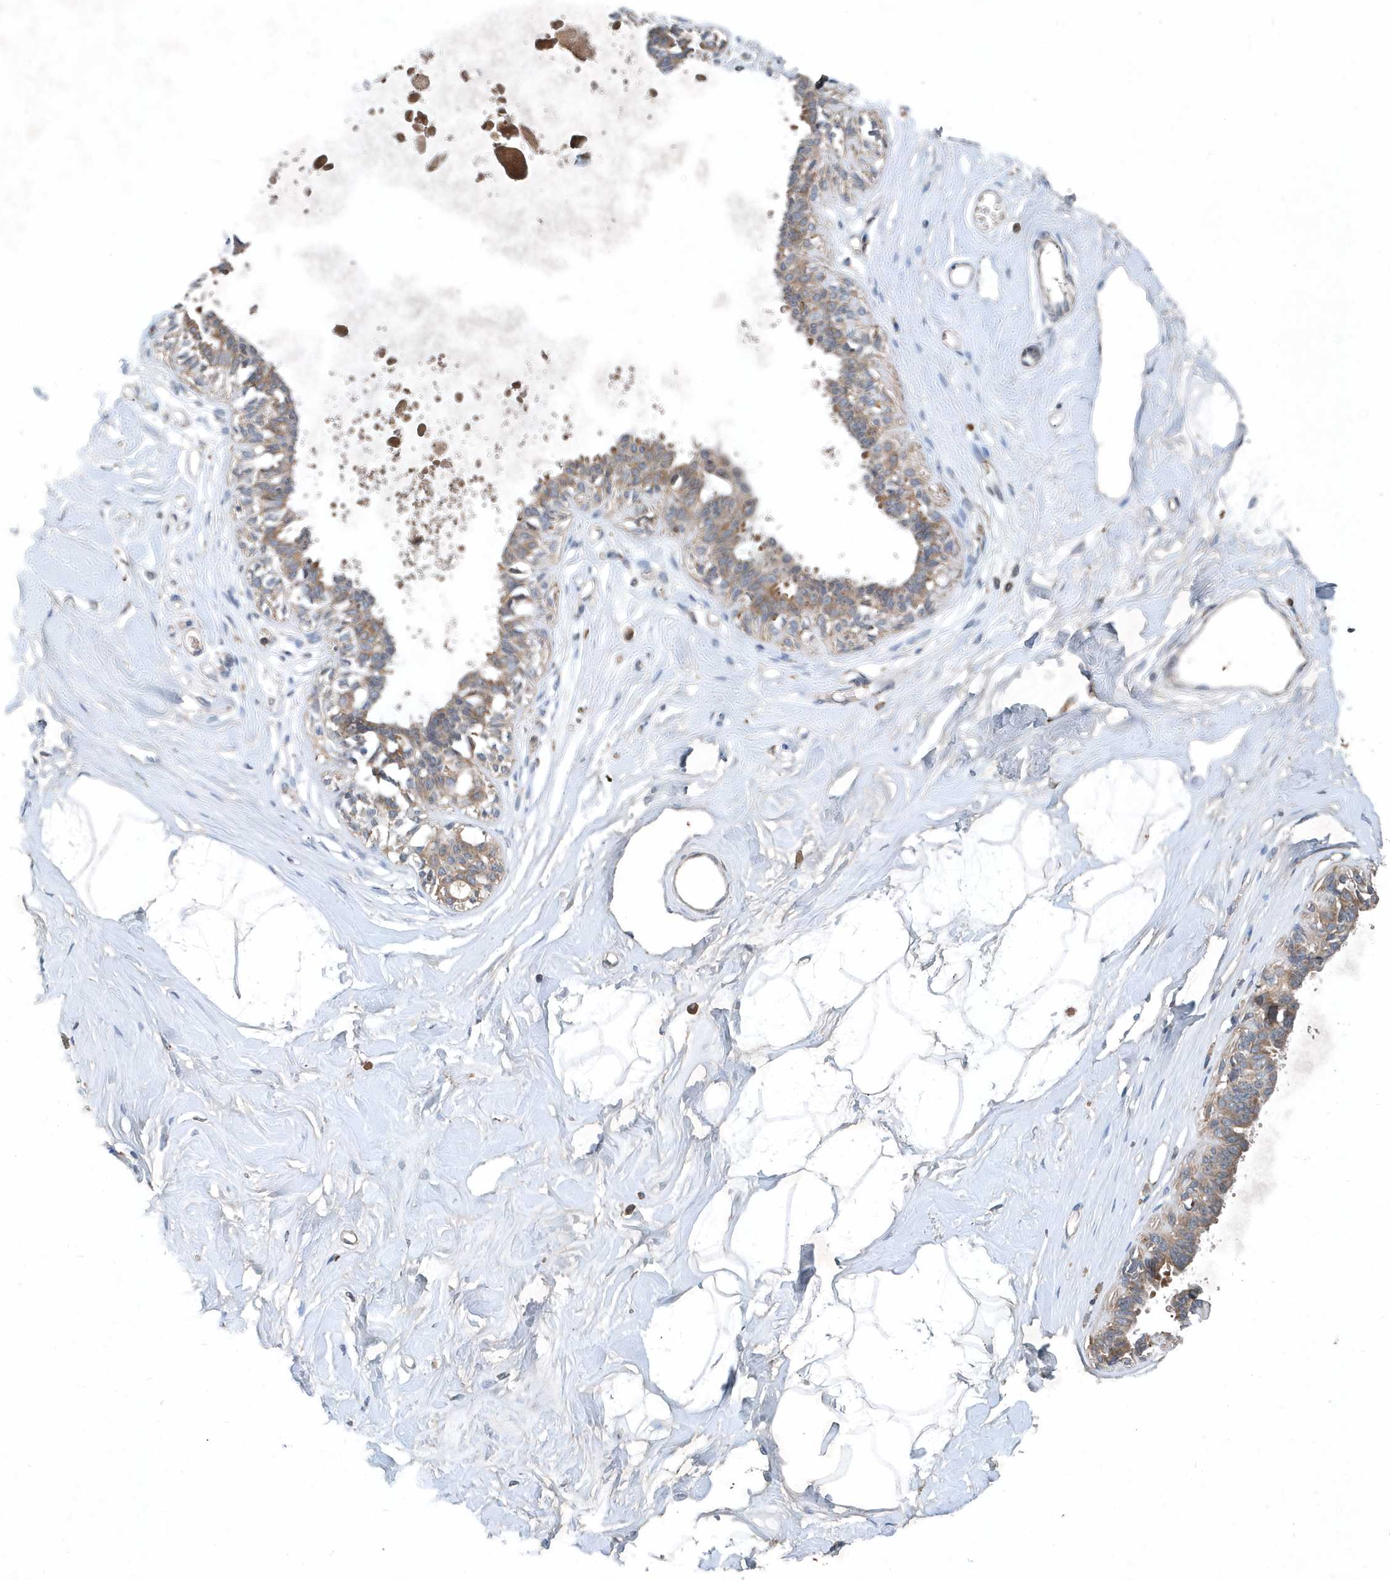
{"staining": {"intensity": "negative", "quantity": "none", "location": "none"}, "tissue": "breast", "cell_type": "Adipocytes", "image_type": "normal", "snomed": [{"axis": "morphology", "description": "Normal tissue, NOS"}, {"axis": "topography", "description": "Breast"}], "caption": "There is no significant positivity in adipocytes of breast. (Stains: DAB IHC with hematoxylin counter stain, Microscopy: brightfield microscopy at high magnification).", "gene": "SCFD2", "patient": {"sex": "female", "age": 45}}